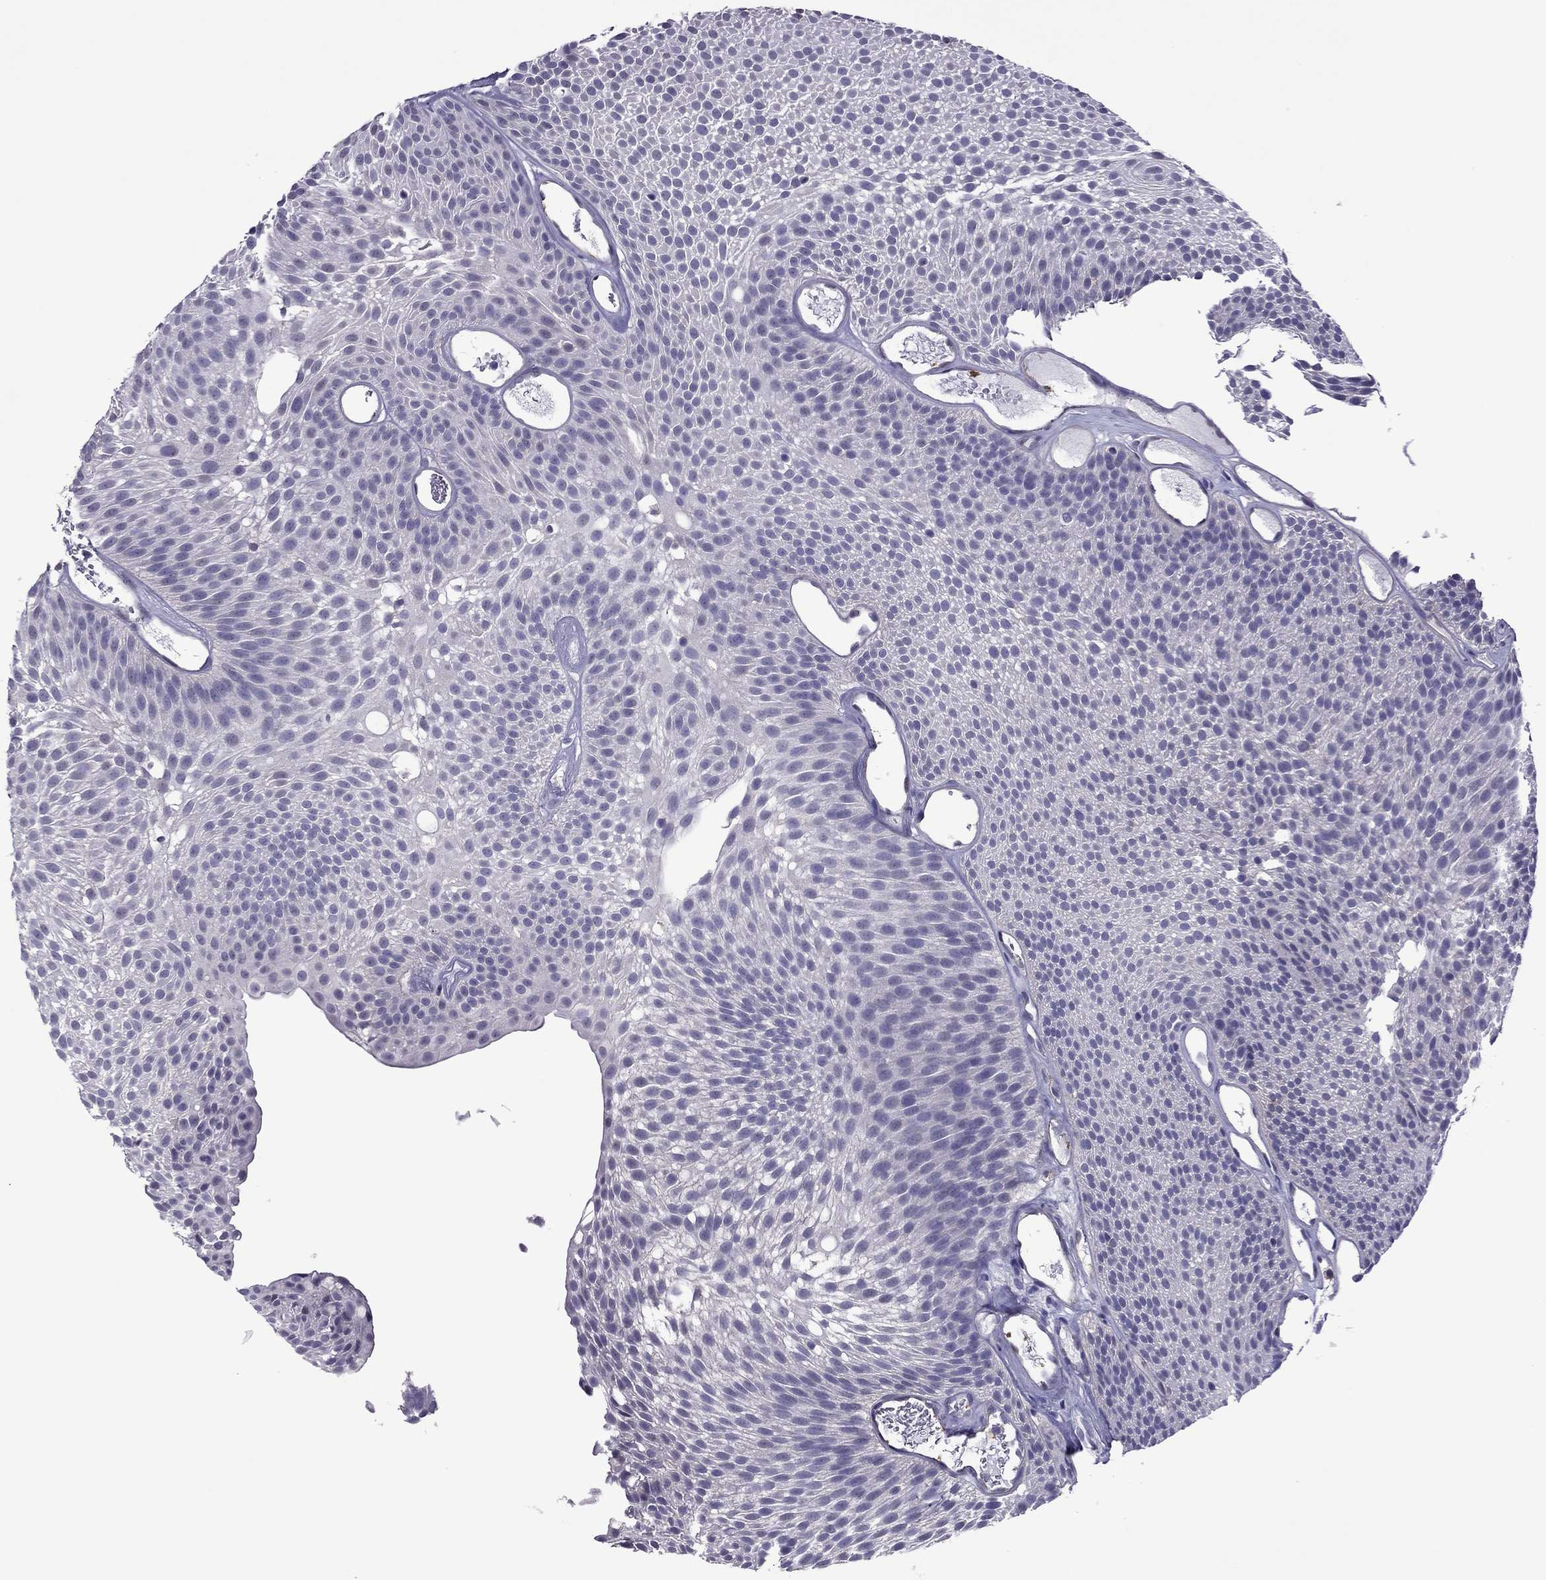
{"staining": {"intensity": "negative", "quantity": "none", "location": "none"}, "tissue": "urothelial cancer", "cell_type": "Tumor cells", "image_type": "cancer", "snomed": [{"axis": "morphology", "description": "Urothelial carcinoma, Low grade"}, {"axis": "topography", "description": "Urinary bladder"}], "caption": "Immunohistochemistry histopathology image of human urothelial cancer stained for a protein (brown), which demonstrates no positivity in tumor cells. Brightfield microscopy of immunohistochemistry stained with DAB (3,3'-diaminobenzidine) (brown) and hematoxylin (blue), captured at high magnification.", "gene": "SLC16A8", "patient": {"sex": "male", "age": 52}}